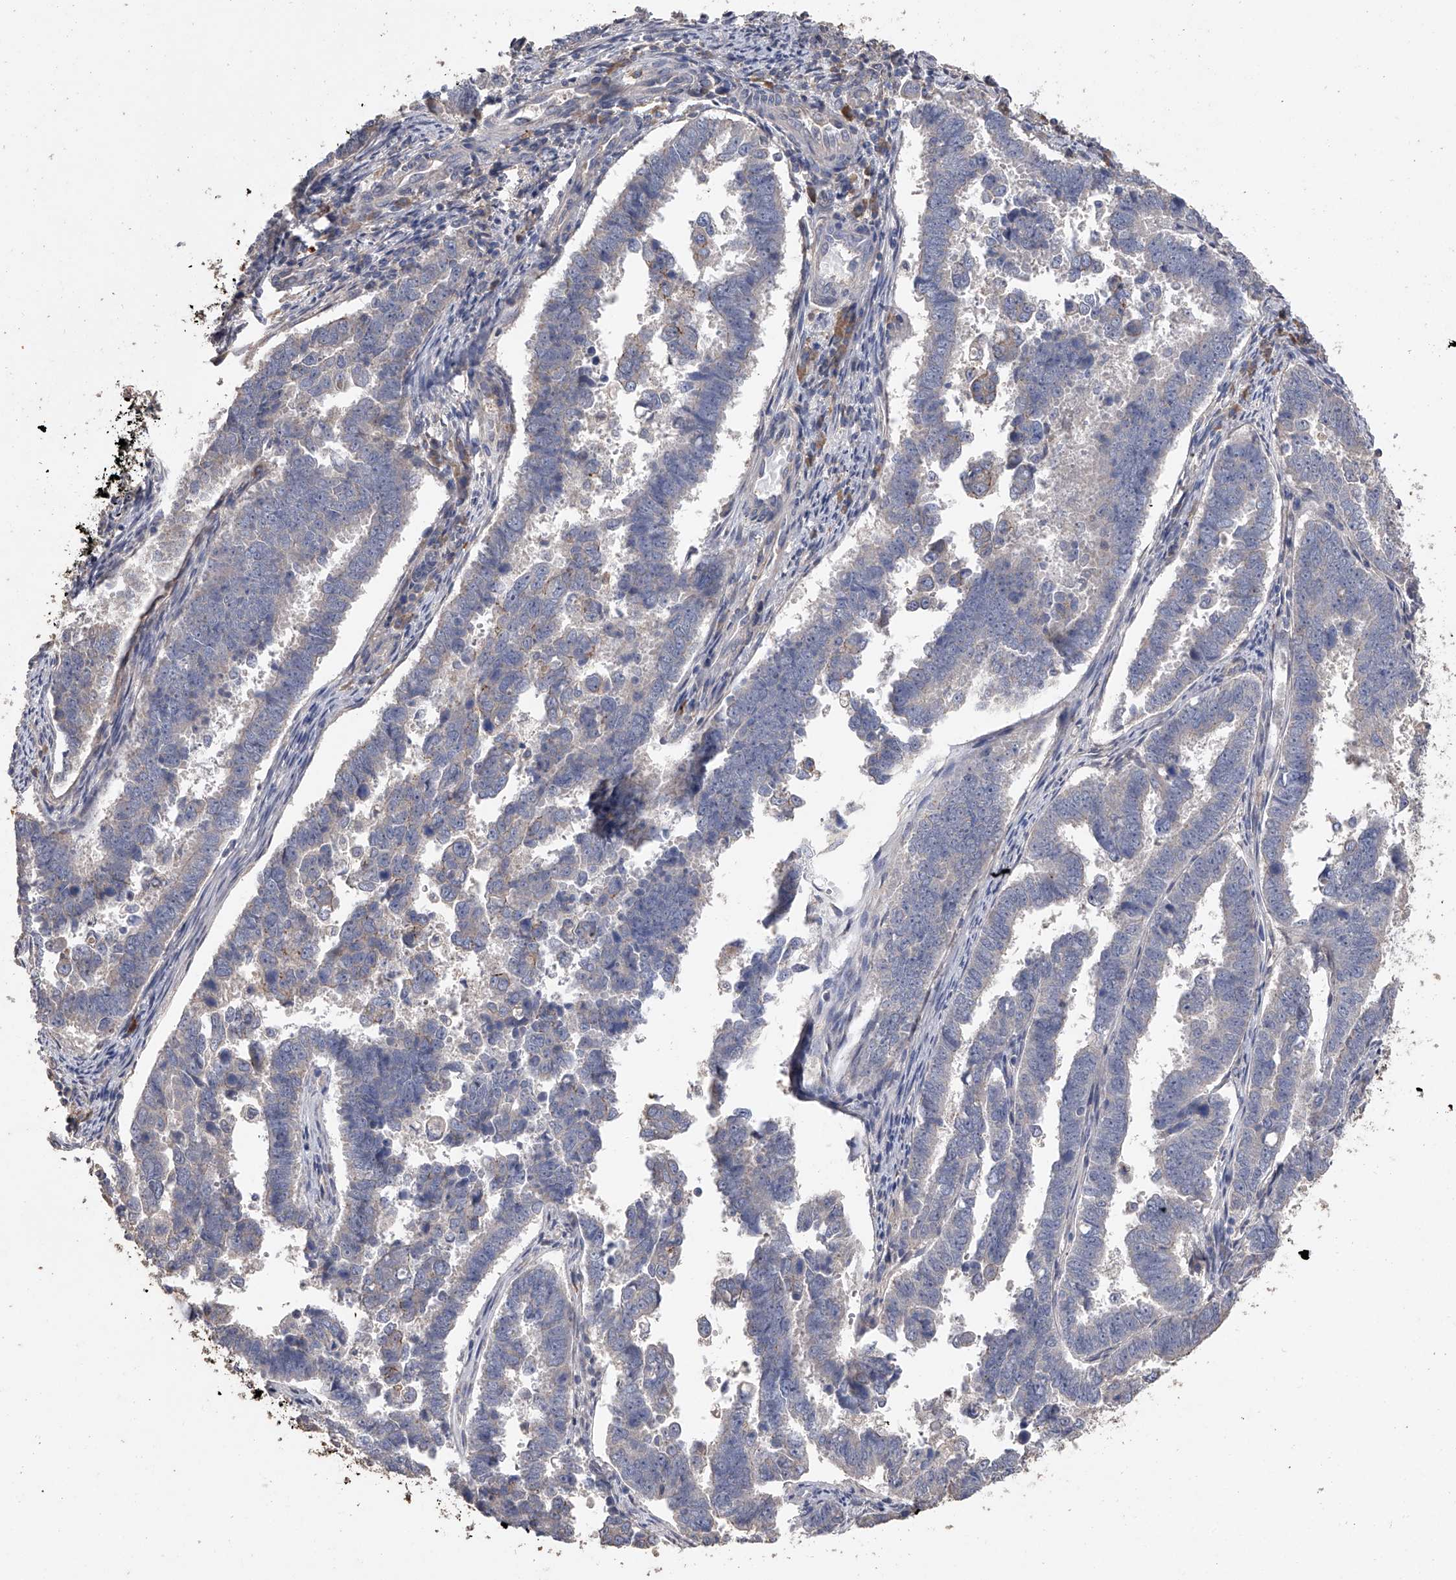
{"staining": {"intensity": "negative", "quantity": "none", "location": "none"}, "tissue": "endometrial cancer", "cell_type": "Tumor cells", "image_type": "cancer", "snomed": [{"axis": "morphology", "description": "Adenocarcinoma, NOS"}, {"axis": "topography", "description": "Endometrium"}], "caption": "The micrograph shows no staining of tumor cells in endometrial adenocarcinoma.", "gene": "ZNF343", "patient": {"sex": "female", "age": 75}}